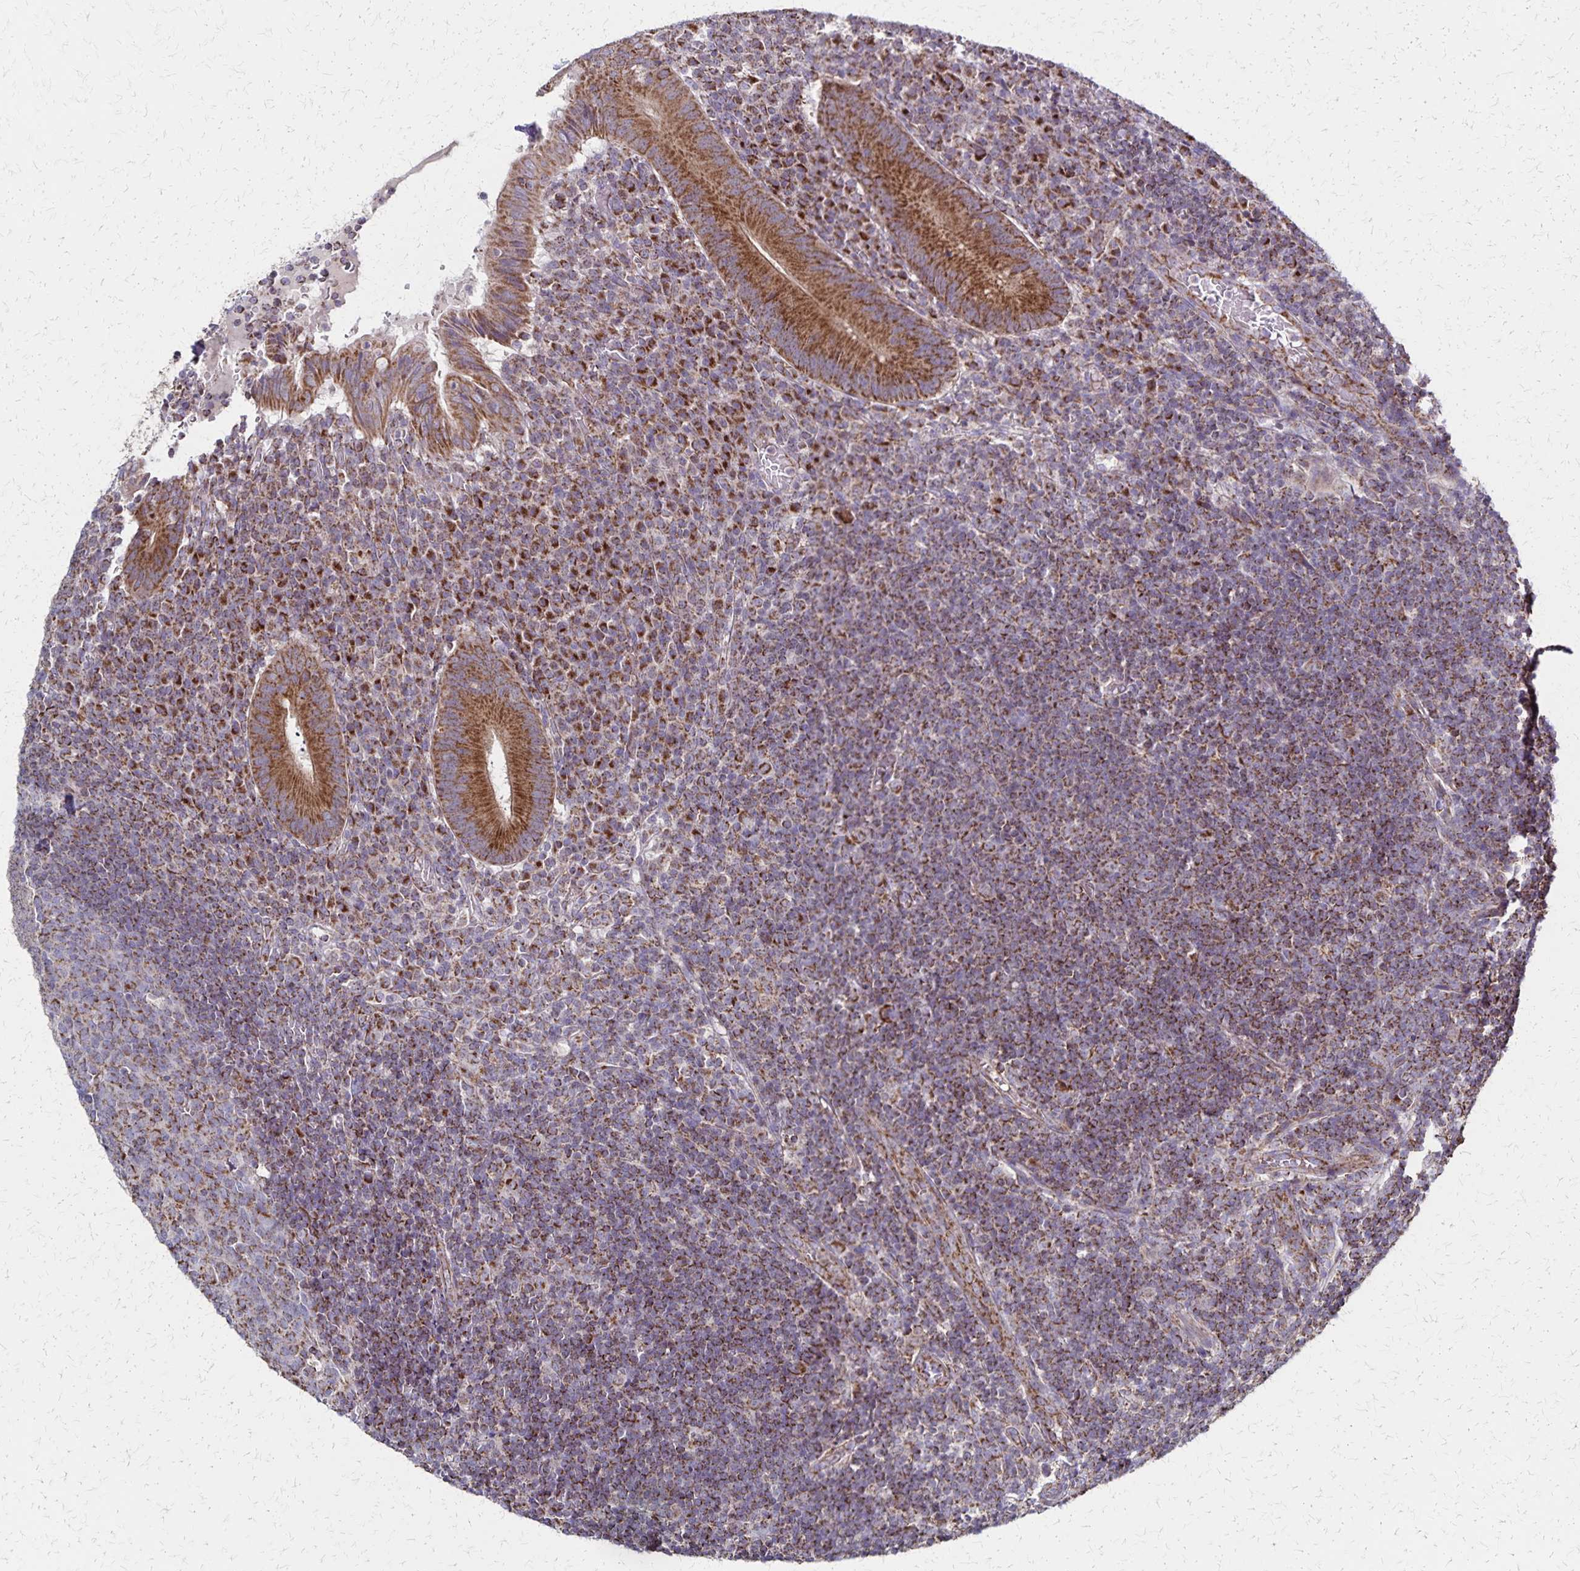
{"staining": {"intensity": "strong", "quantity": ">75%", "location": "cytoplasmic/membranous"}, "tissue": "appendix", "cell_type": "Glandular cells", "image_type": "normal", "snomed": [{"axis": "morphology", "description": "Normal tissue, NOS"}, {"axis": "topography", "description": "Appendix"}], "caption": "Appendix stained for a protein shows strong cytoplasmic/membranous positivity in glandular cells. The staining was performed using DAB (3,3'-diaminobenzidine) to visualize the protein expression in brown, while the nuclei were stained in blue with hematoxylin (Magnification: 20x).", "gene": "NFS1", "patient": {"sex": "male", "age": 18}}